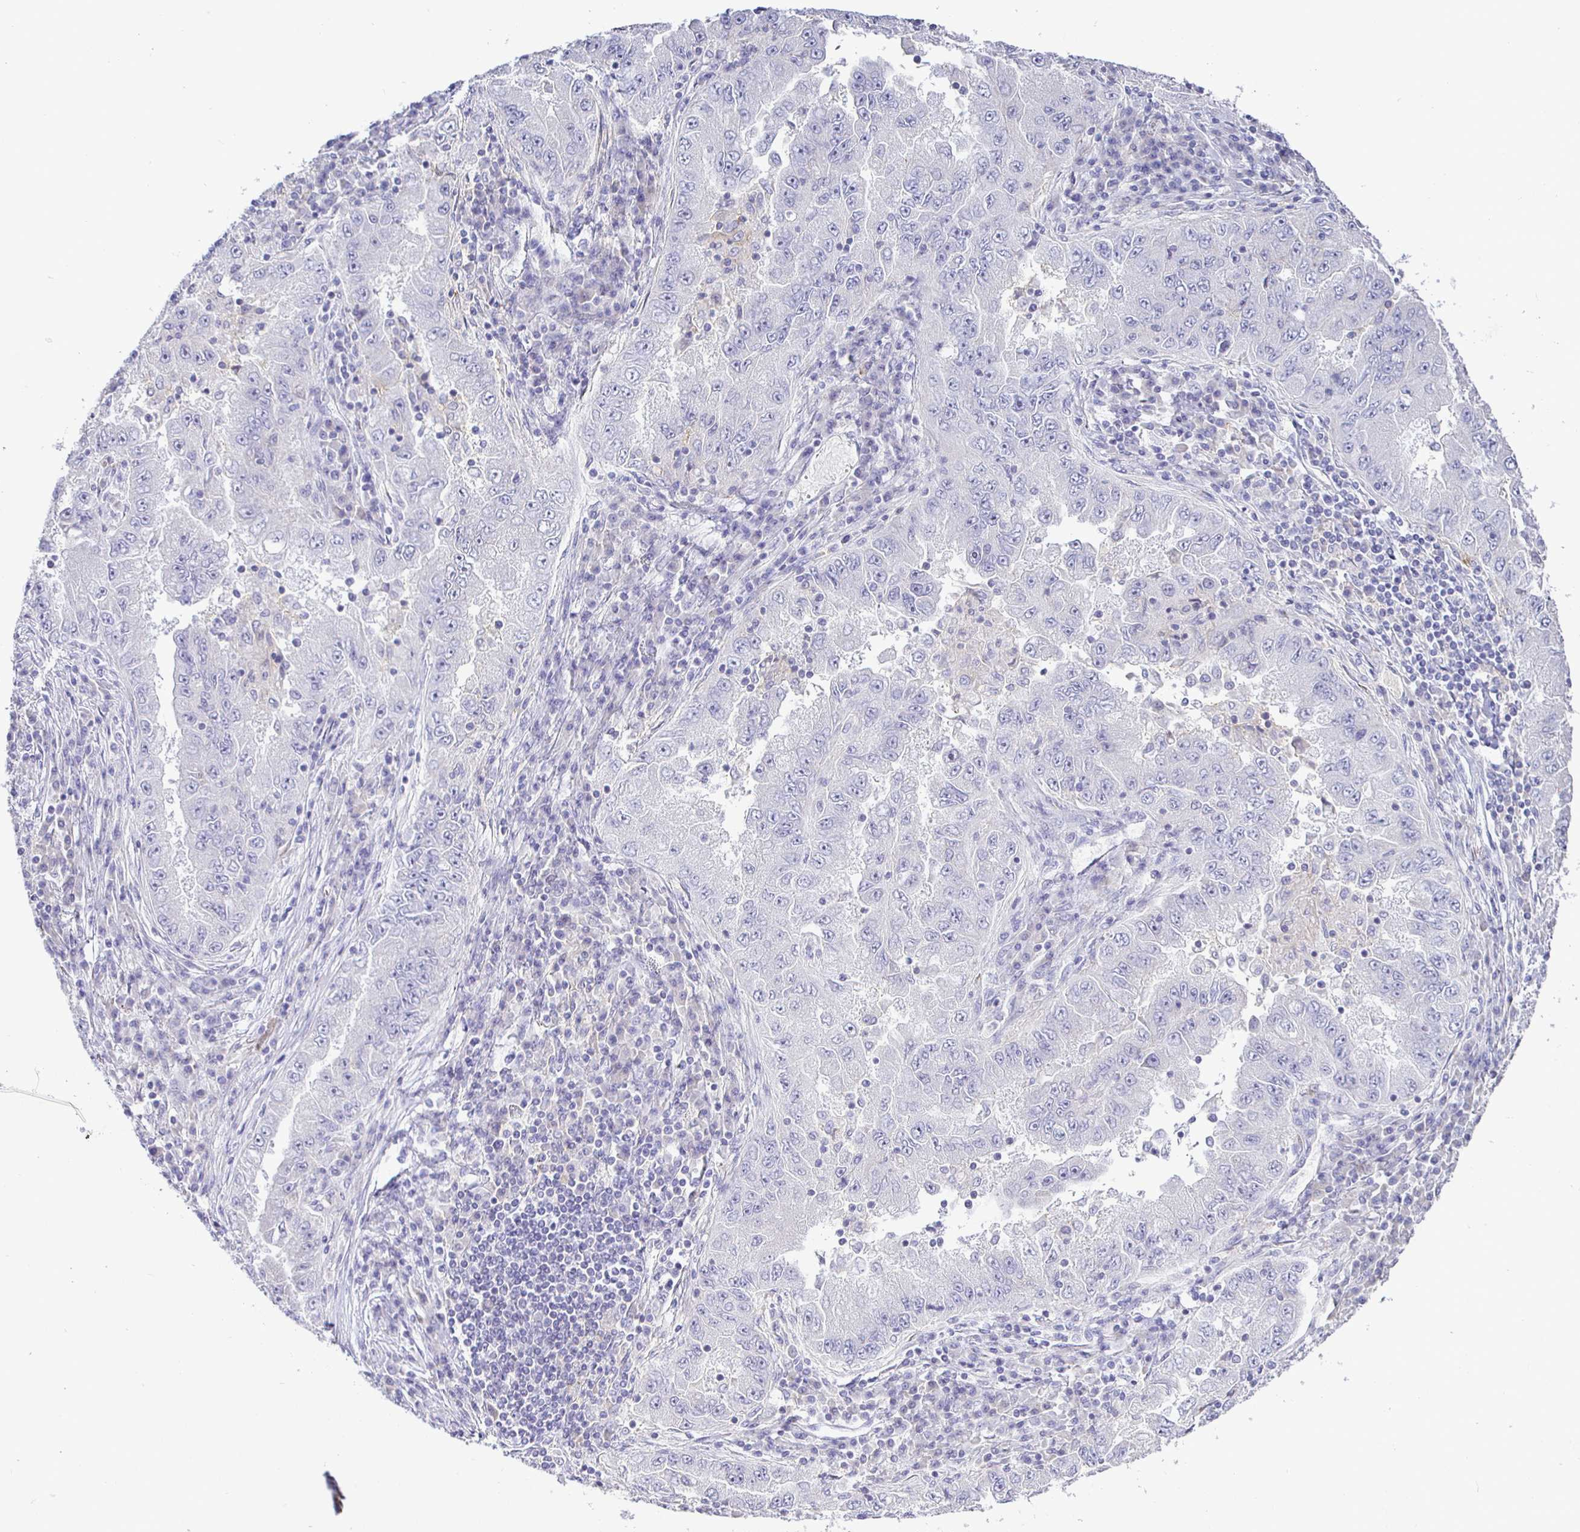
{"staining": {"intensity": "negative", "quantity": "none", "location": "none"}, "tissue": "lung cancer", "cell_type": "Tumor cells", "image_type": "cancer", "snomed": [{"axis": "morphology", "description": "Adenocarcinoma, NOS"}, {"axis": "morphology", "description": "Adenocarcinoma primary or metastatic"}, {"axis": "topography", "description": "Lung"}], "caption": "Human lung cancer (adenocarcinoma primary or metastatic) stained for a protein using IHC shows no positivity in tumor cells.", "gene": "SIRPA", "patient": {"sex": "male", "age": 74}}